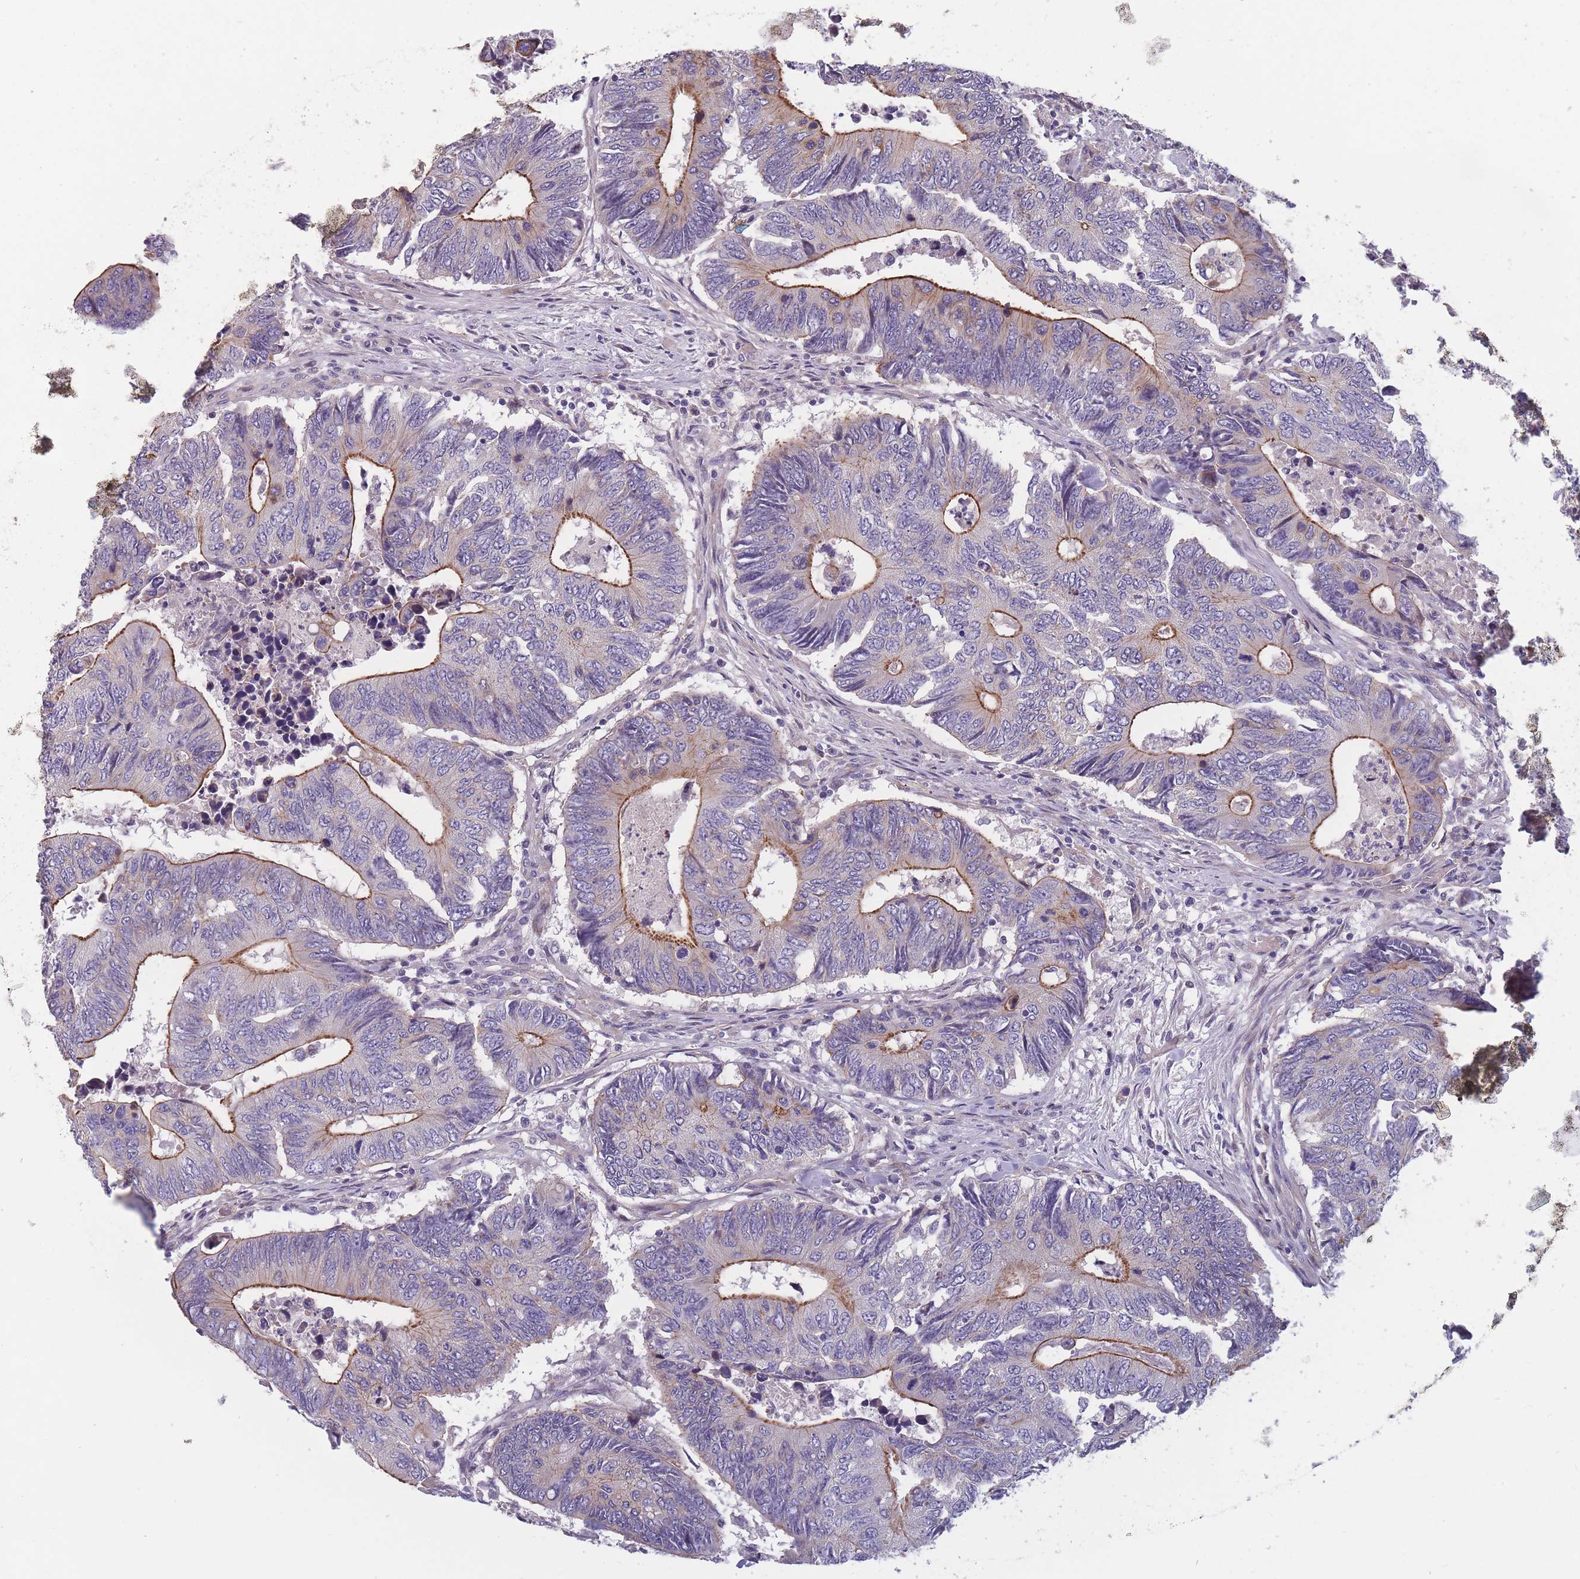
{"staining": {"intensity": "moderate", "quantity": "25%-75%", "location": "cytoplasmic/membranous"}, "tissue": "colorectal cancer", "cell_type": "Tumor cells", "image_type": "cancer", "snomed": [{"axis": "morphology", "description": "Adenocarcinoma, NOS"}, {"axis": "topography", "description": "Colon"}], "caption": "Protein positivity by immunohistochemistry (IHC) demonstrates moderate cytoplasmic/membranous expression in about 25%-75% of tumor cells in colorectal cancer (adenocarcinoma). The staining was performed using DAB, with brown indicating positive protein expression. Nuclei are stained blue with hematoxylin.", "gene": "FAM83F", "patient": {"sex": "male", "age": 87}}